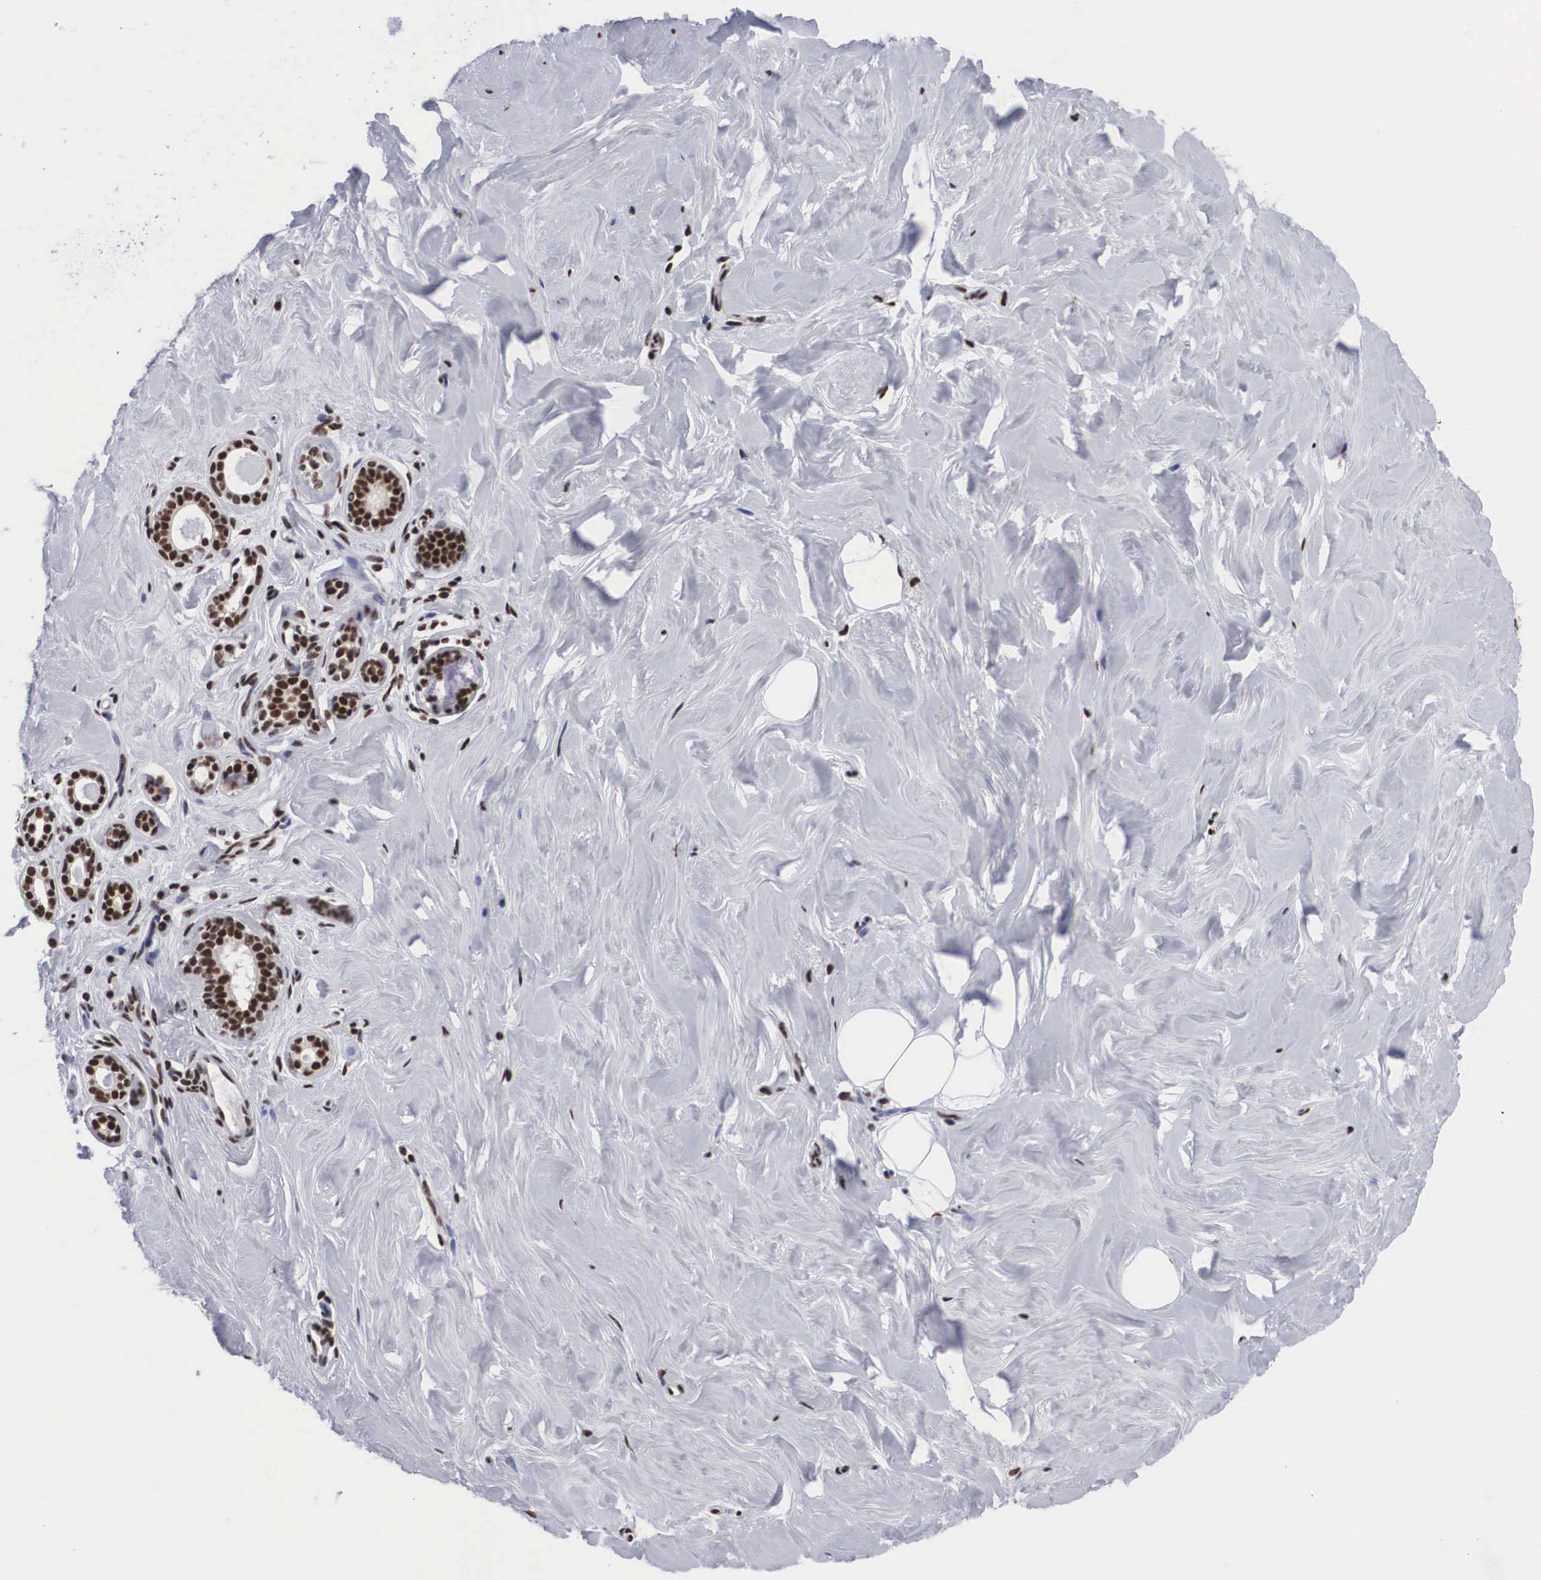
{"staining": {"intensity": "moderate", "quantity": ">75%", "location": "nuclear"}, "tissue": "breast", "cell_type": "Adipocytes", "image_type": "normal", "snomed": [{"axis": "morphology", "description": "Normal tissue, NOS"}, {"axis": "topography", "description": "Breast"}], "caption": "Immunohistochemical staining of unremarkable human breast reveals >75% levels of moderate nuclear protein positivity in approximately >75% of adipocytes.", "gene": "ACIN1", "patient": {"sex": "female", "age": 54}}